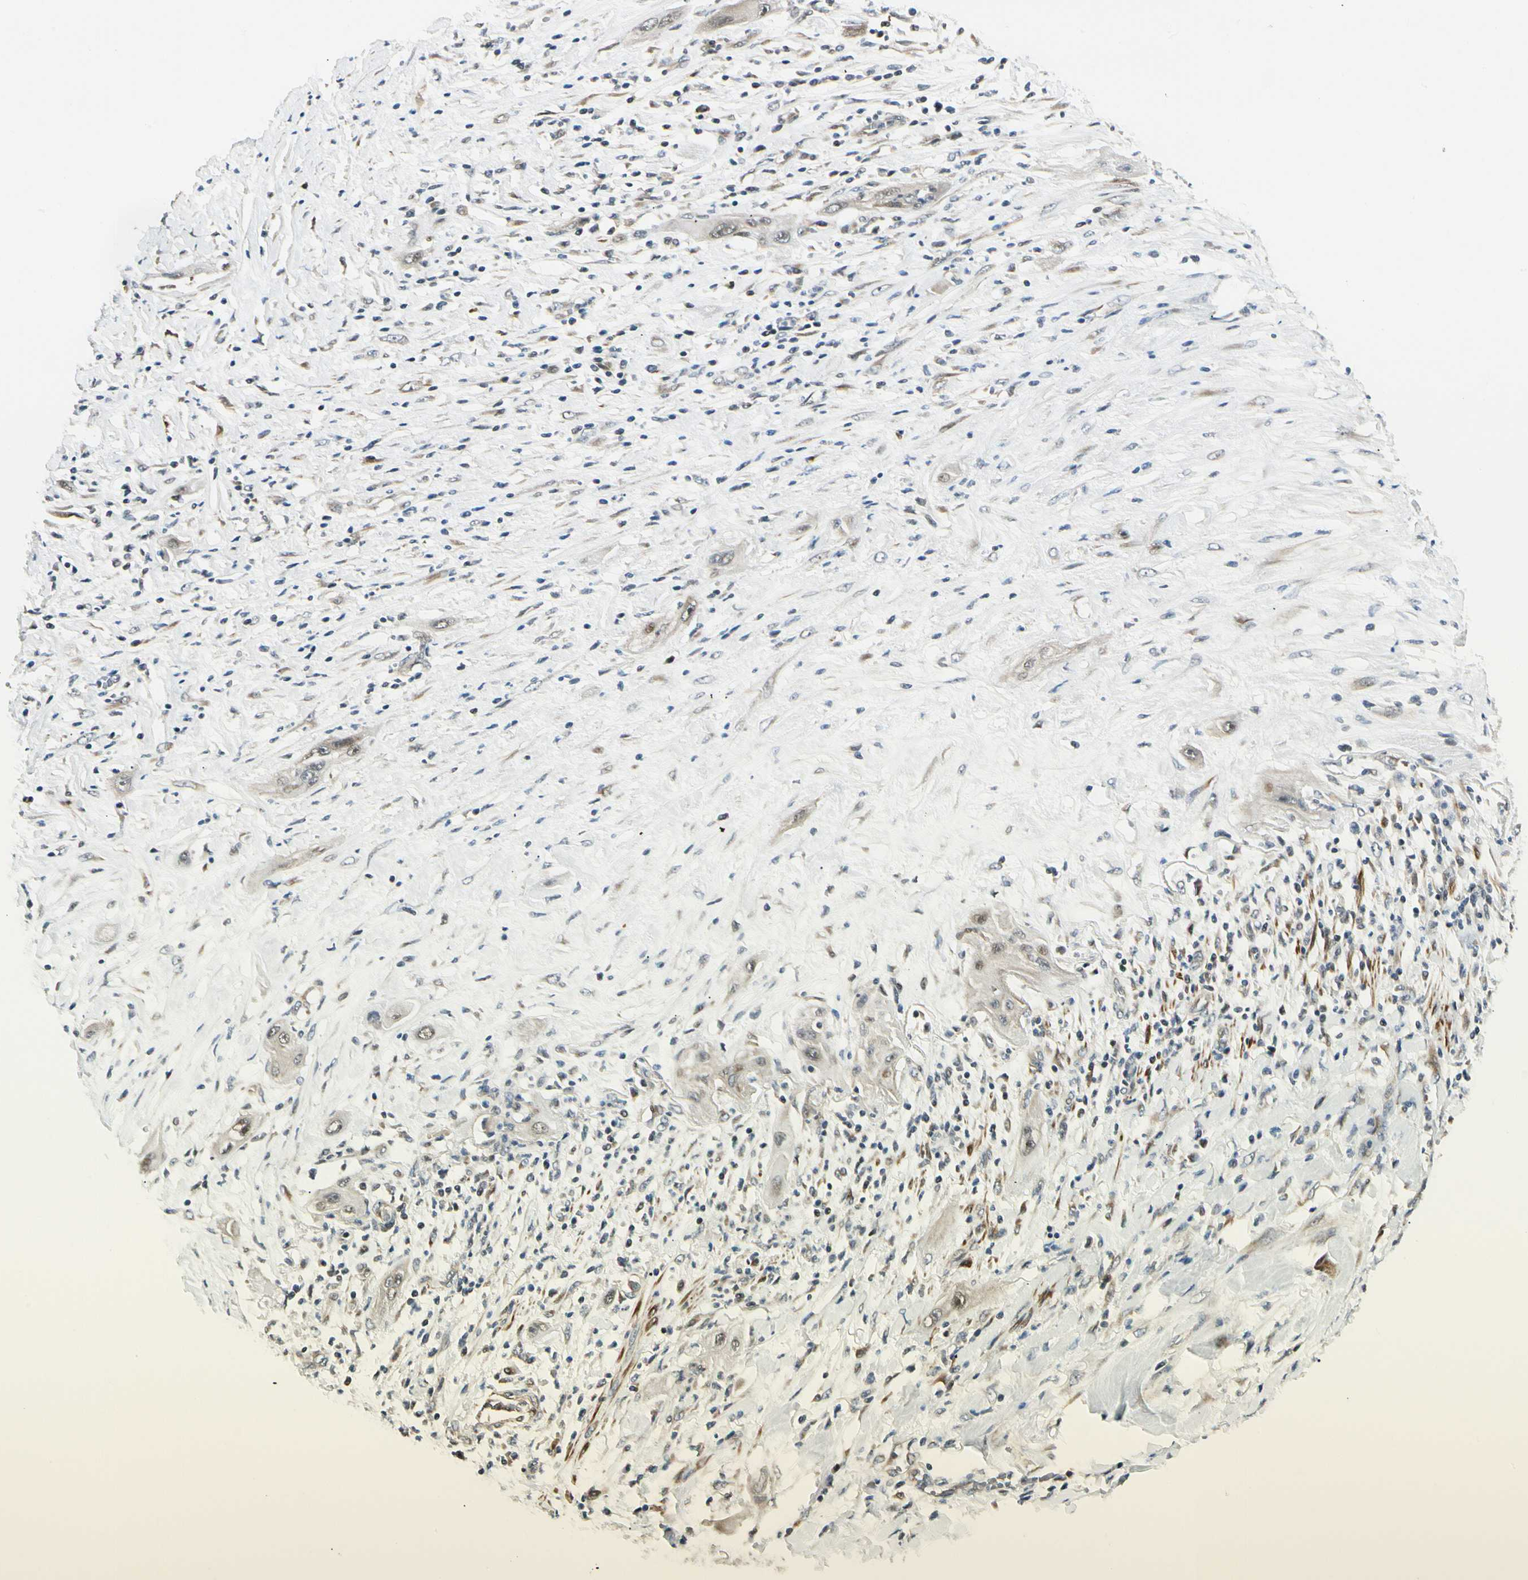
{"staining": {"intensity": "weak", "quantity": "25%-75%", "location": "nuclear"}, "tissue": "lung cancer", "cell_type": "Tumor cells", "image_type": "cancer", "snomed": [{"axis": "morphology", "description": "Squamous cell carcinoma, NOS"}, {"axis": "topography", "description": "Lung"}], "caption": "An image showing weak nuclear staining in about 25%-75% of tumor cells in lung squamous cell carcinoma, as visualized by brown immunohistochemical staining.", "gene": "P4HA3", "patient": {"sex": "female", "age": 47}}